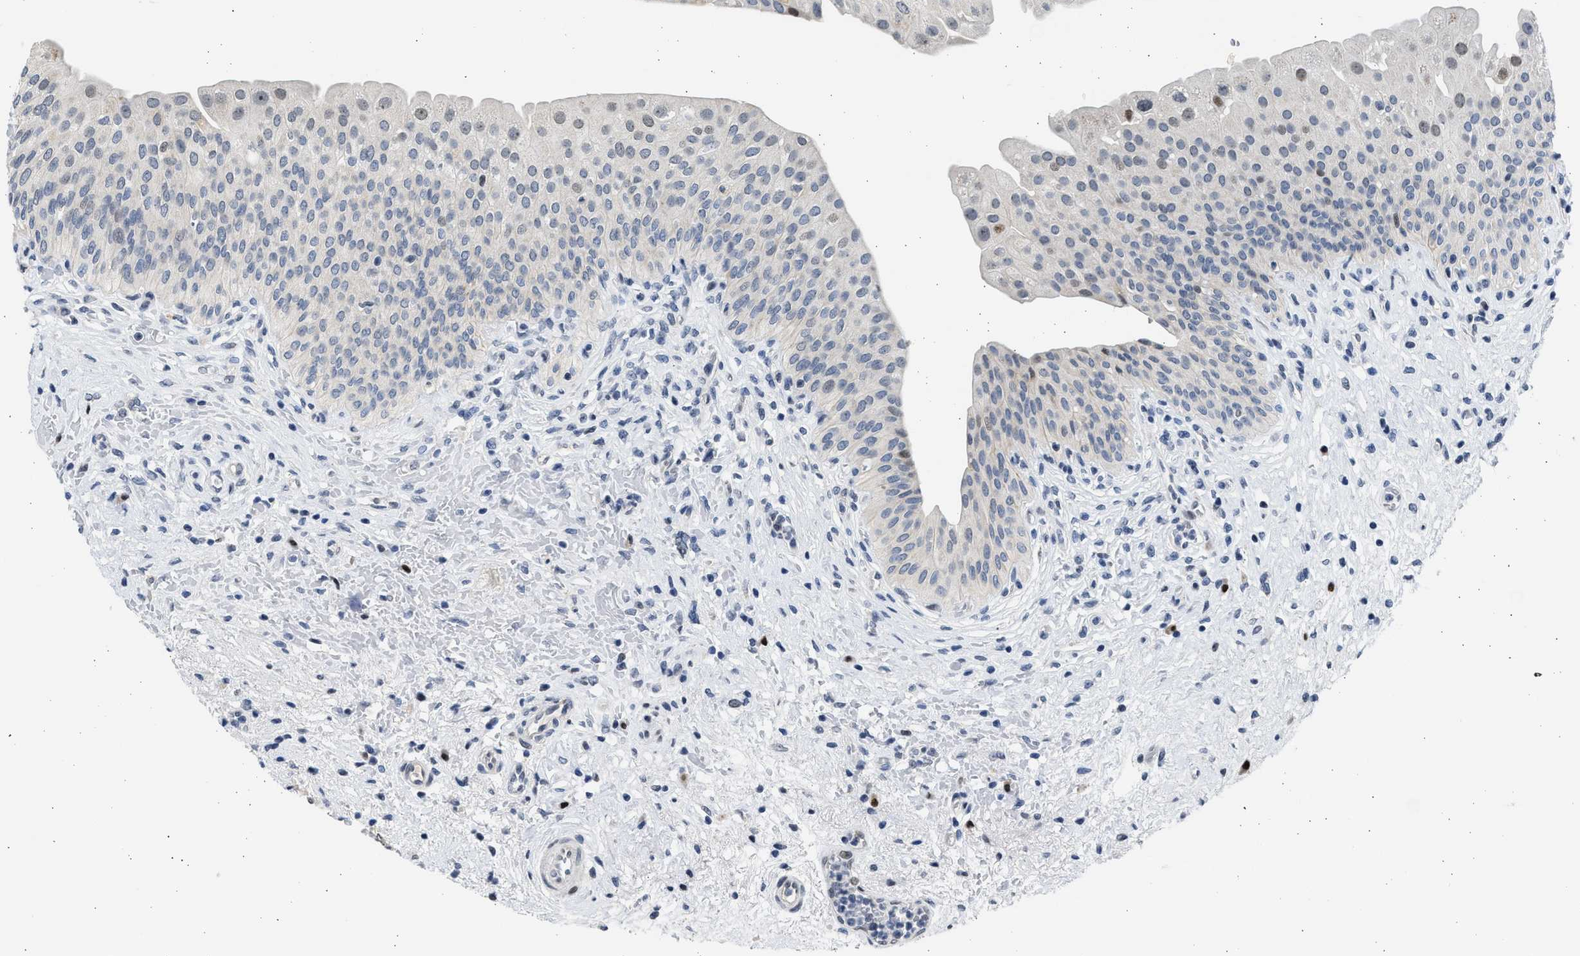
{"staining": {"intensity": "moderate", "quantity": "<25%", "location": "nuclear"}, "tissue": "urinary bladder", "cell_type": "Urothelial cells", "image_type": "normal", "snomed": [{"axis": "morphology", "description": "Normal tissue, NOS"}, {"axis": "topography", "description": "Urinary bladder"}], "caption": "Protein positivity by immunohistochemistry (IHC) exhibits moderate nuclear expression in about <25% of urothelial cells in unremarkable urinary bladder.", "gene": "HMGN3", "patient": {"sex": "male", "age": 46}}